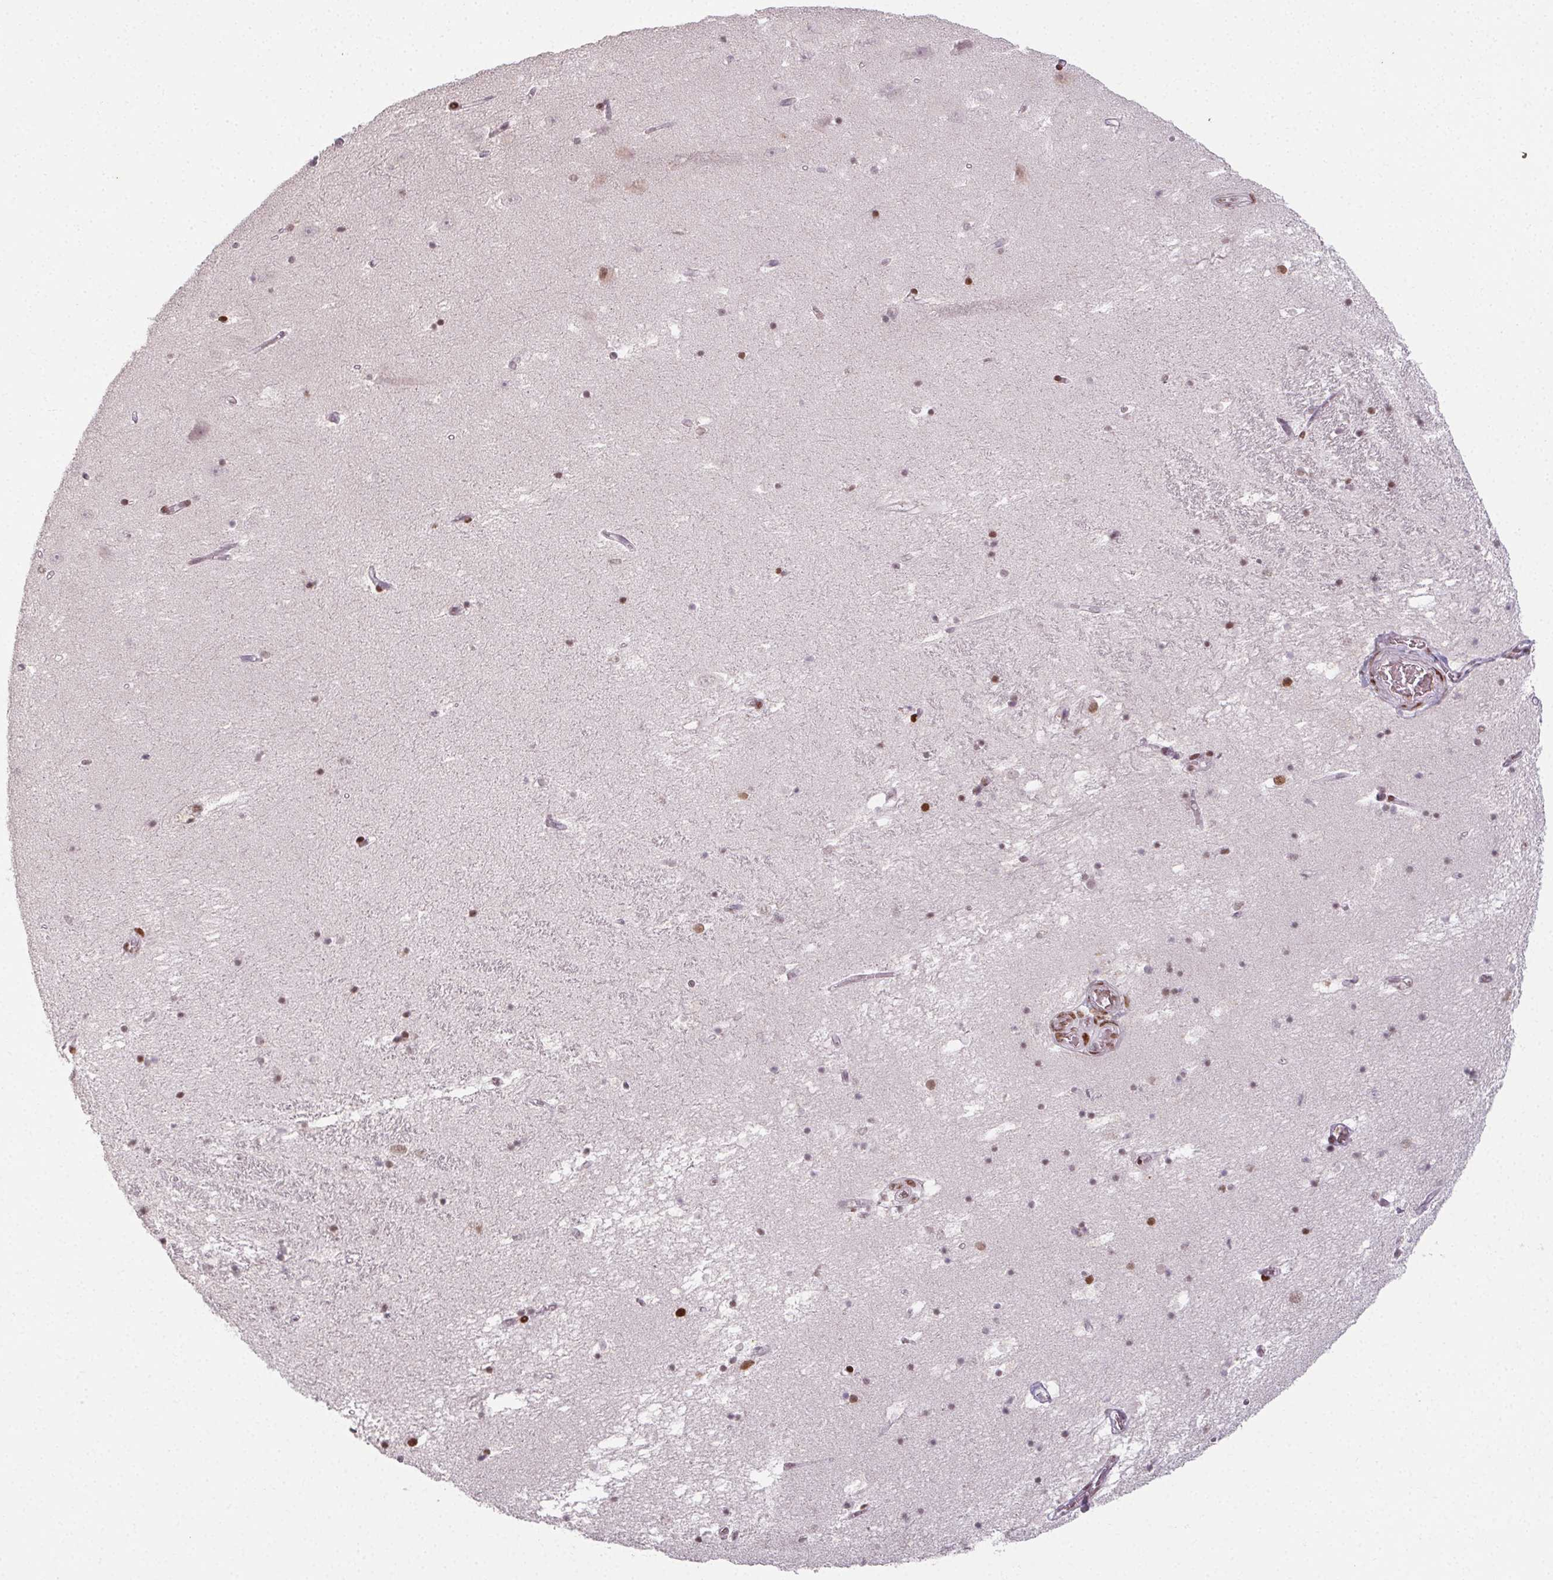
{"staining": {"intensity": "moderate", "quantity": "25%-75%", "location": "nuclear"}, "tissue": "hippocampus", "cell_type": "Glial cells", "image_type": "normal", "snomed": [{"axis": "morphology", "description": "Normal tissue, NOS"}, {"axis": "topography", "description": "Hippocampus"}], "caption": "This photomicrograph displays IHC staining of unremarkable human hippocampus, with medium moderate nuclear positivity in about 25%-75% of glial cells.", "gene": "KMT2A", "patient": {"sex": "male", "age": 58}}